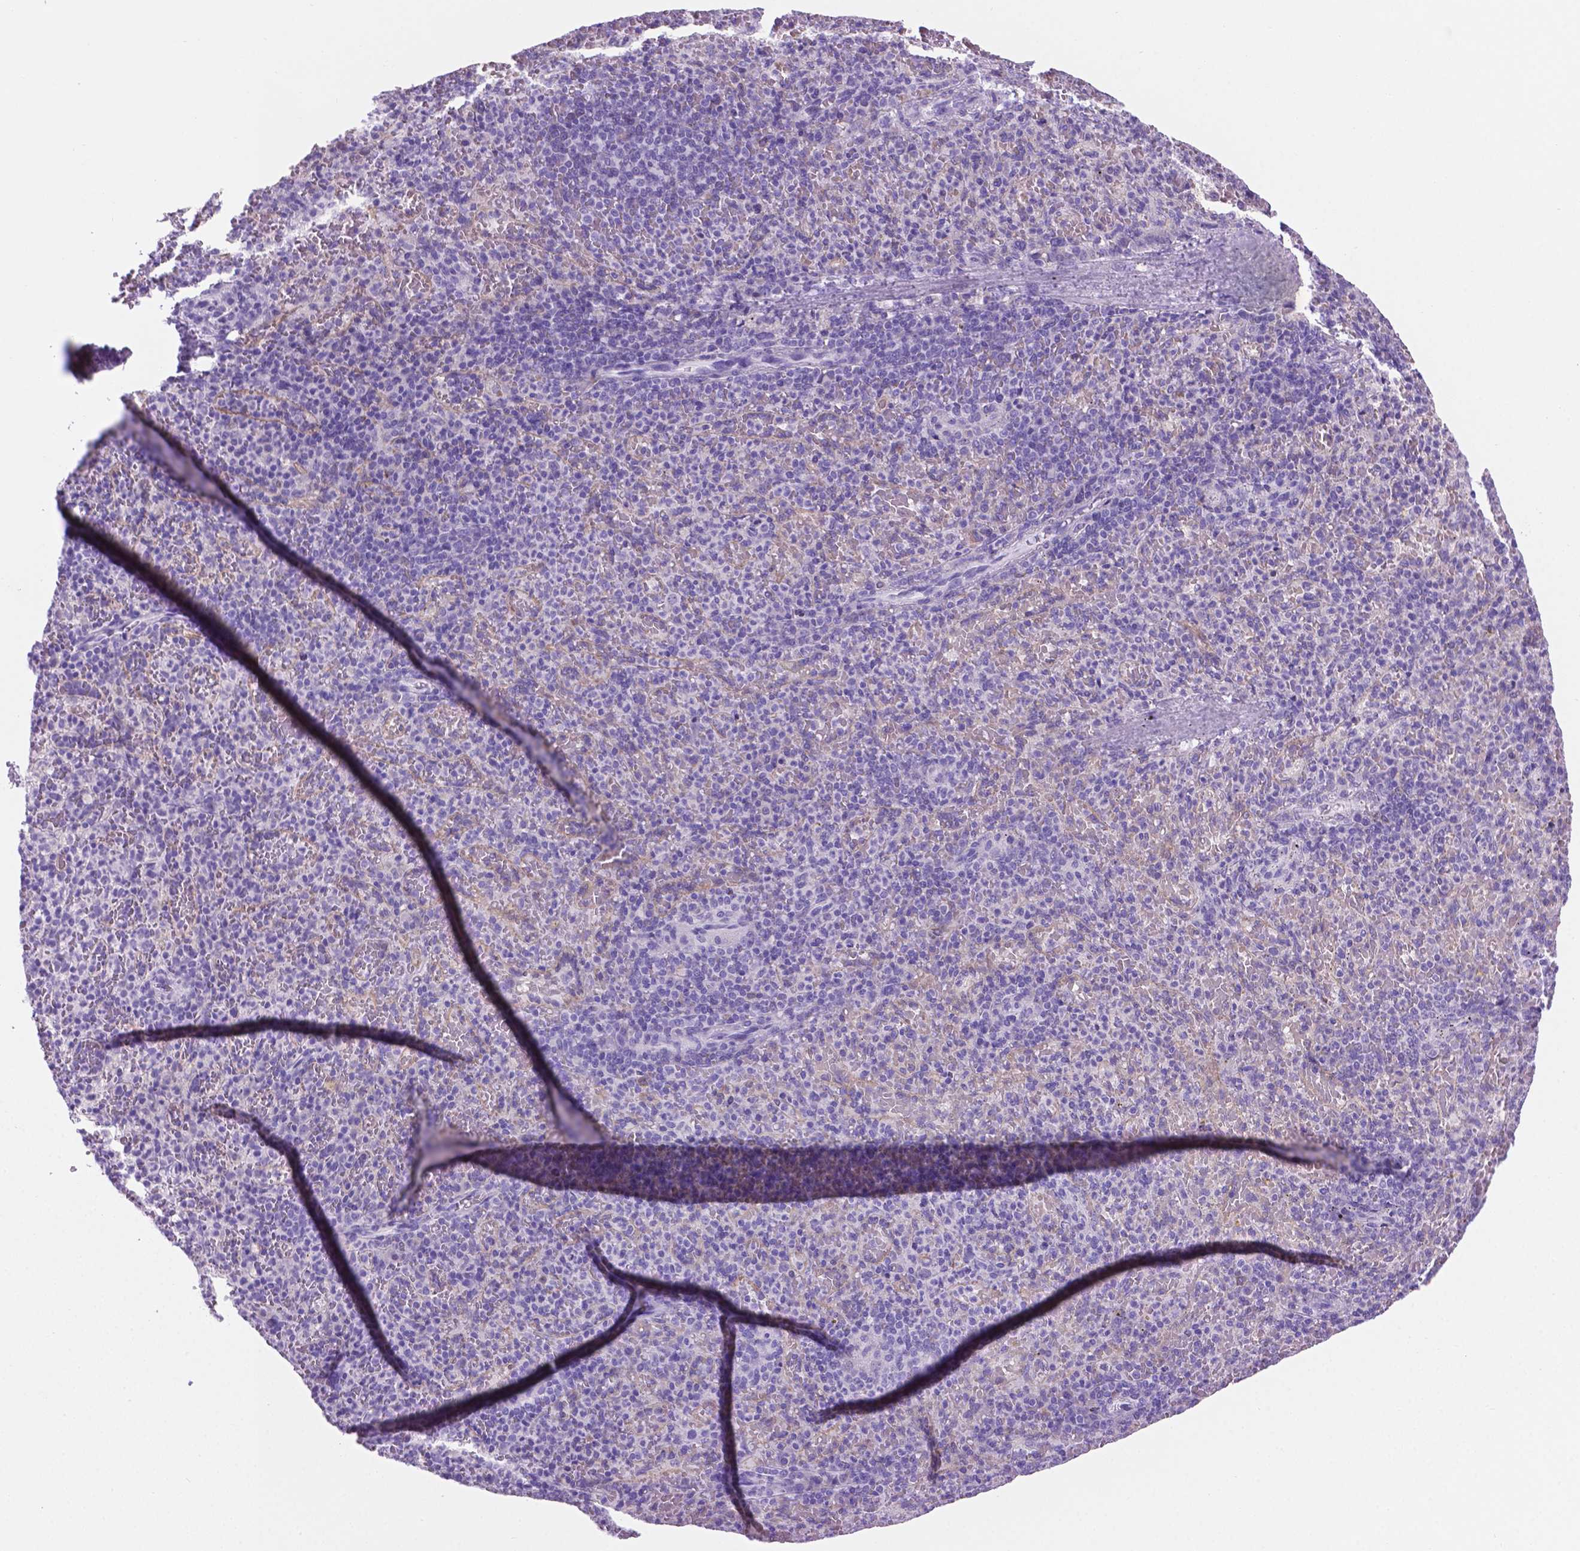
{"staining": {"intensity": "negative", "quantity": "none", "location": "none"}, "tissue": "spleen", "cell_type": "Cells in red pulp", "image_type": "normal", "snomed": [{"axis": "morphology", "description": "Normal tissue, NOS"}, {"axis": "topography", "description": "Spleen"}], "caption": "The immunohistochemistry (IHC) image has no significant positivity in cells in red pulp of spleen. The staining was performed using DAB (3,3'-diaminobenzidine) to visualize the protein expression in brown, while the nuclei were stained in blue with hematoxylin (Magnification: 20x).", "gene": "GRIN2B", "patient": {"sex": "female", "age": 74}}